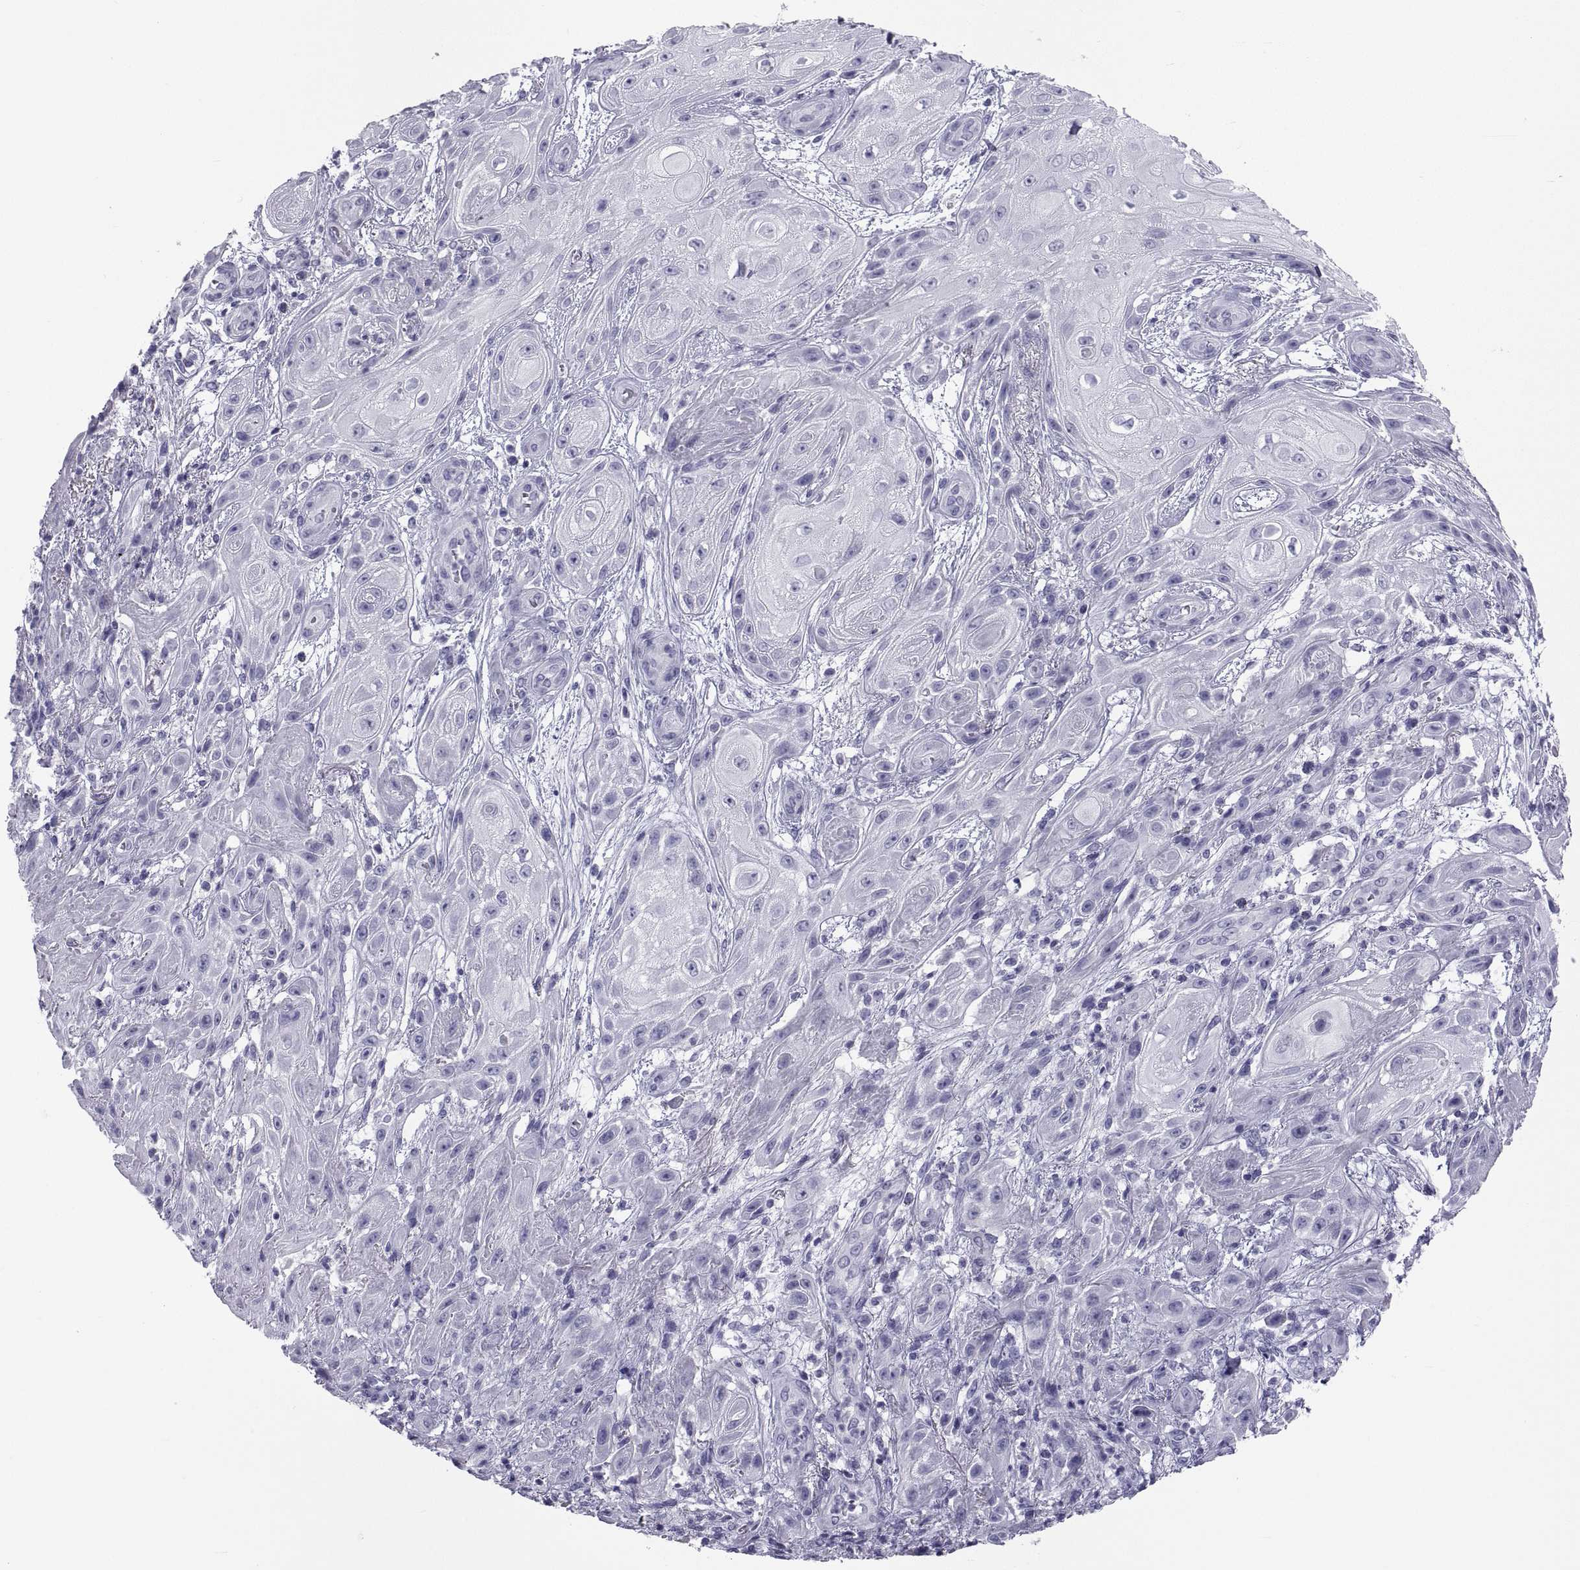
{"staining": {"intensity": "negative", "quantity": "none", "location": "none"}, "tissue": "skin cancer", "cell_type": "Tumor cells", "image_type": "cancer", "snomed": [{"axis": "morphology", "description": "Squamous cell carcinoma, NOS"}, {"axis": "topography", "description": "Skin"}], "caption": "DAB (3,3'-diaminobenzidine) immunohistochemical staining of human skin cancer (squamous cell carcinoma) reveals no significant staining in tumor cells.", "gene": "NPTX2", "patient": {"sex": "male", "age": 62}}